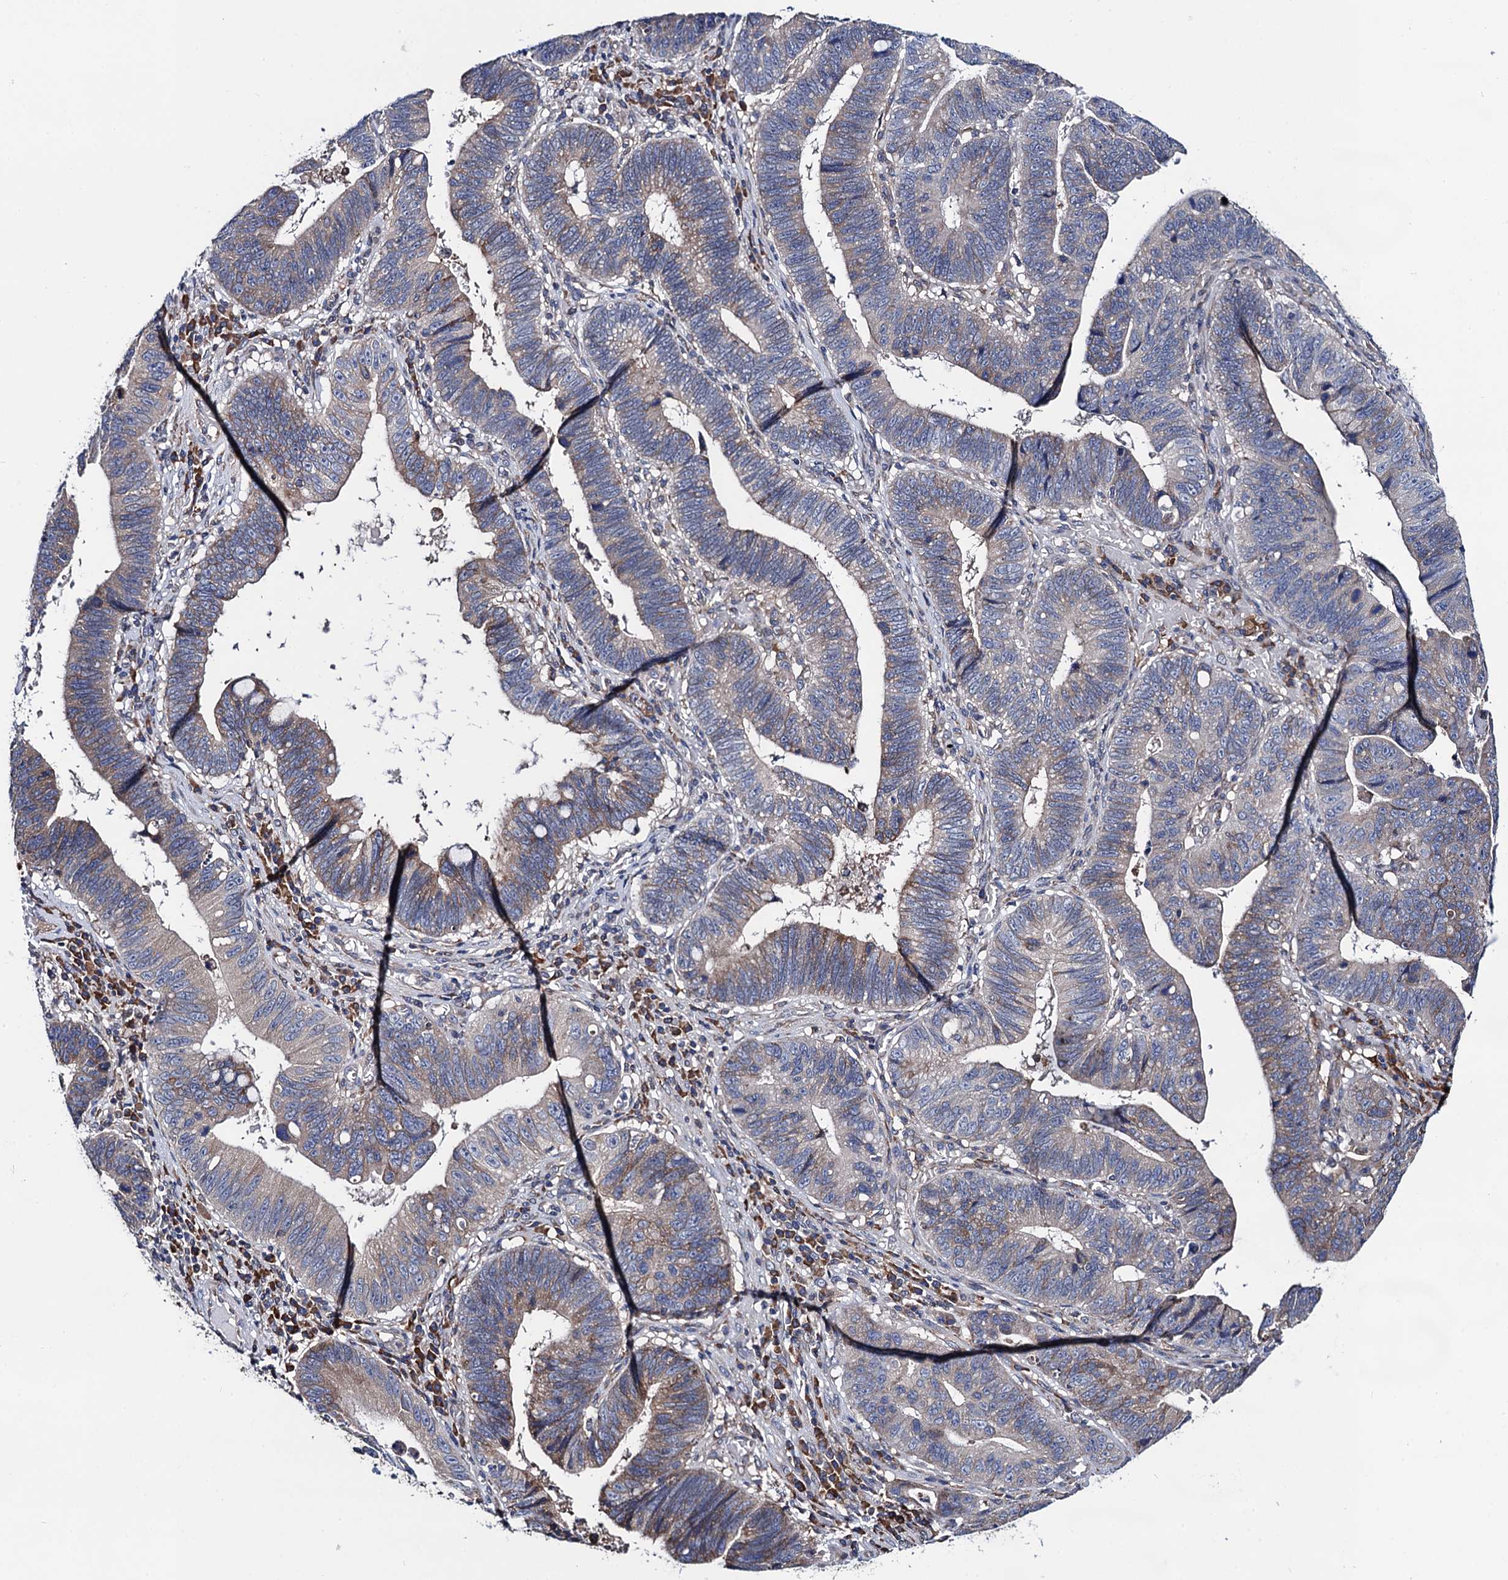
{"staining": {"intensity": "moderate", "quantity": "<25%", "location": "cytoplasmic/membranous"}, "tissue": "stomach cancer", "cell_type": "Tumor cells", "image_type": "cancer", "snomed": [{"axis": "morphology", "description": "Adenocarcinoma, NOS"}, {"axis": "topography", "description": "Stomach"}], "caption": "Stomach cancer (adenocarcinoma) stained for a protein exhibits moderate cytoplasmic/membranous positivity in tumor cells.", "gene": "PGLS", "patient": {"sex": "male", "age": 59}}